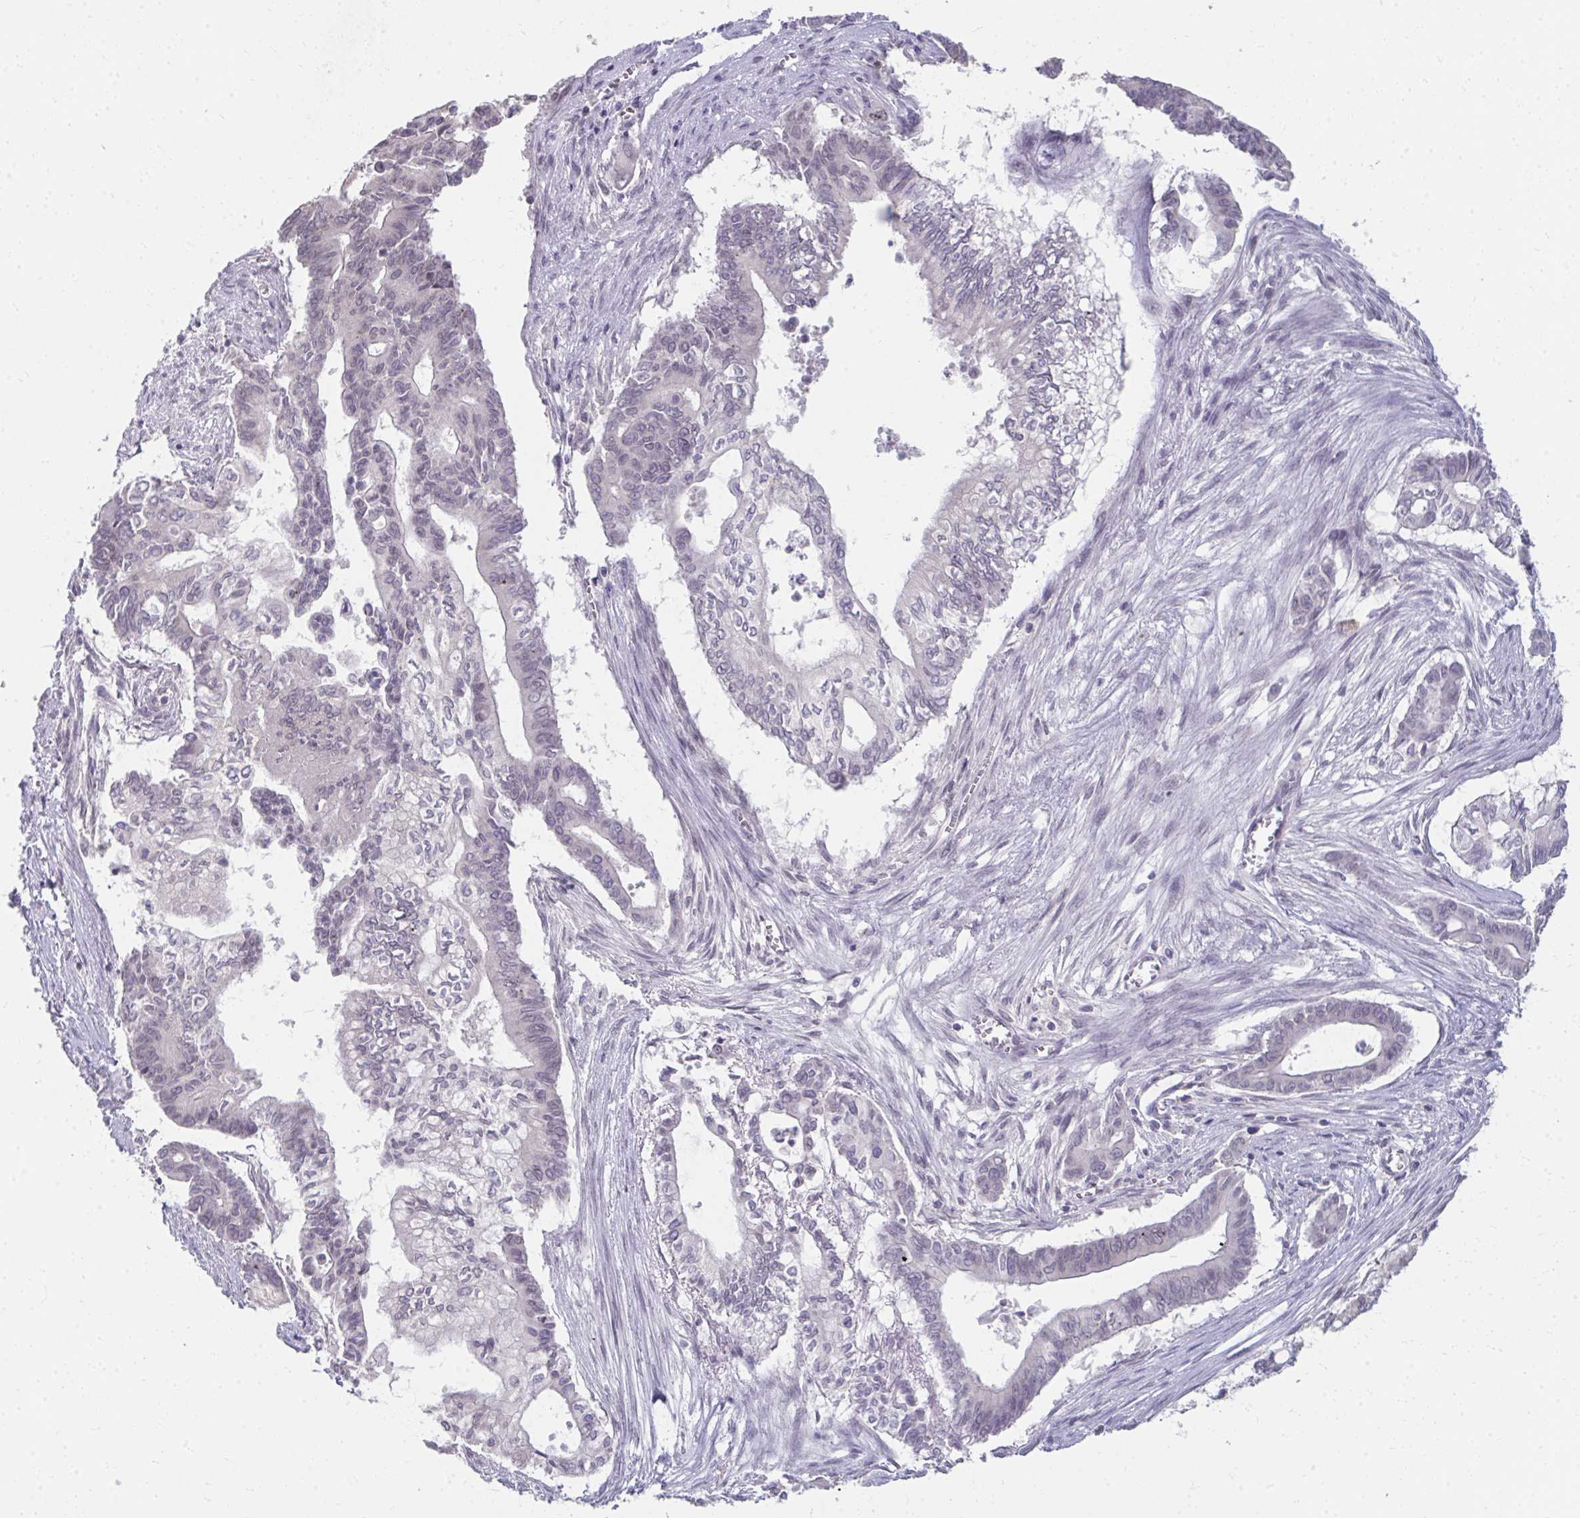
{"staining": {"intensity": "negative", "quantity": "none", "location": "none"}, "tissue": "pancreatic cancer", "cell_type": "Tumor cells", "image_type": "cancer", "snomed": [{"axis": "morphology", "description": "Adenocarcinoma, NOS"}, {"axis": "topography", "description": "Pancreas"}], "caption": "This is an immunohistochemistry (IHC) micrograph of pancreatic adenocarcinoma. There is no positivity in tumor cells.", "gene": "NUP133", "patient": {"sex": "male", "age": 68}}